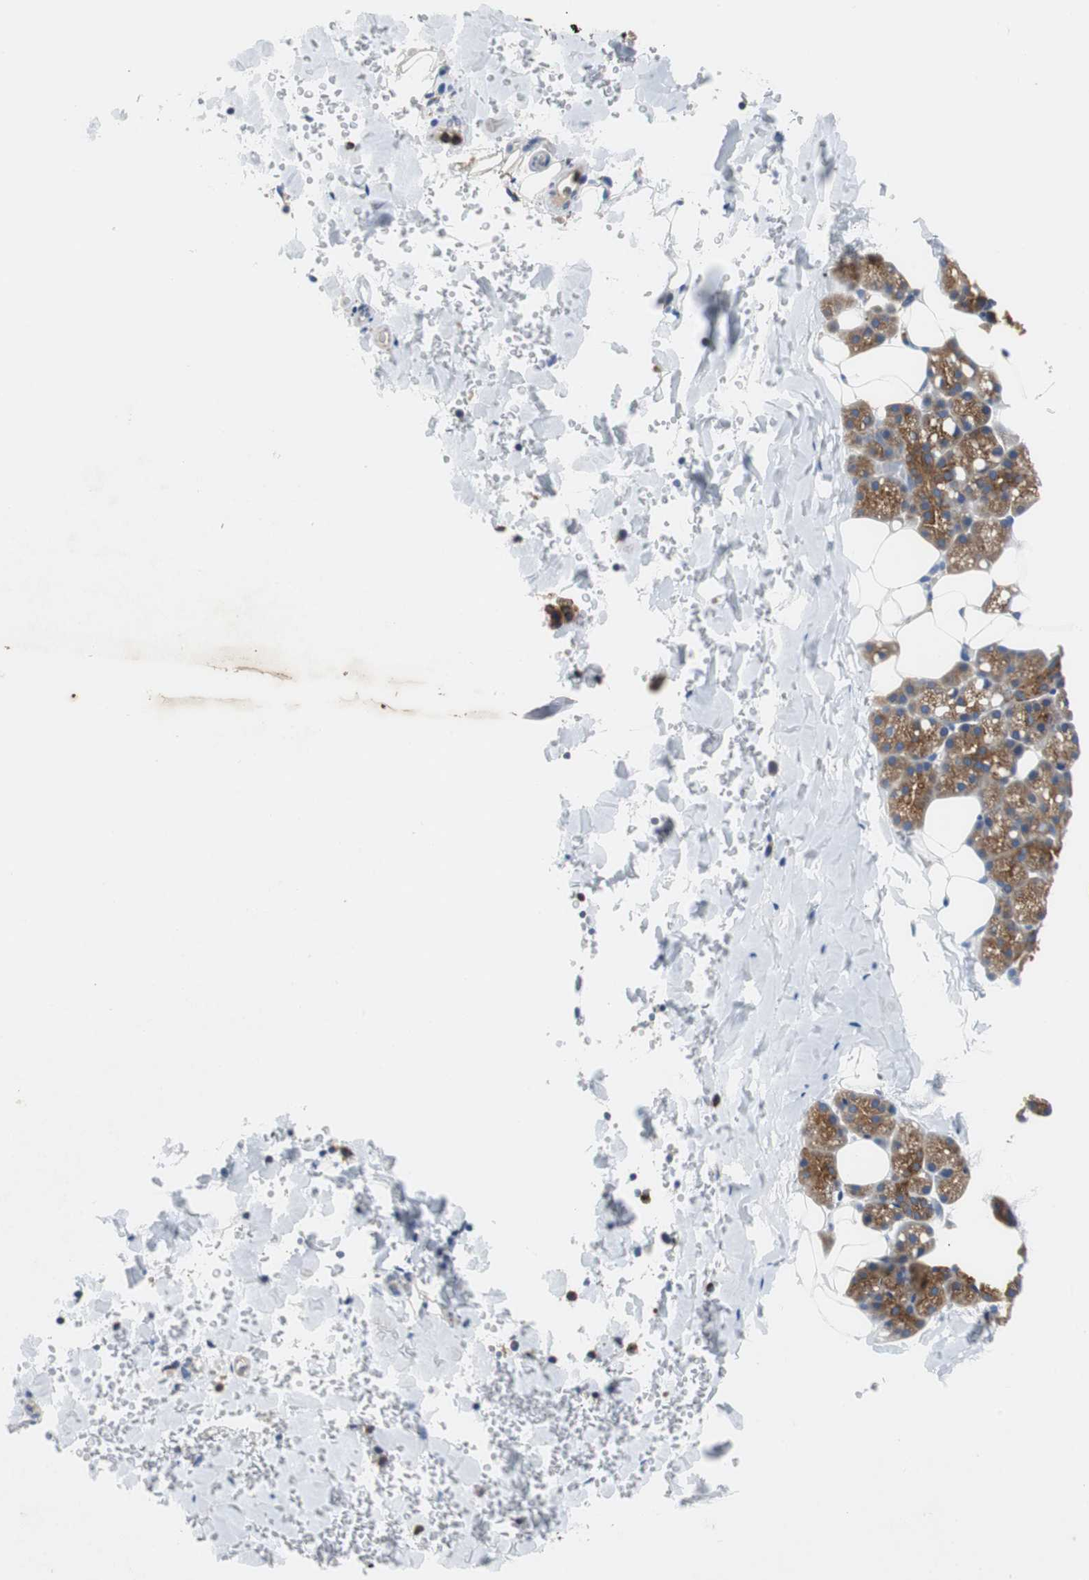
{"staining": {"intensity": "moderate", "quantity": ">75%", "location": "cytoplasmic/membranous"}, "tissue": "salivary gland", "cell_type": "Glandular cells", "image_type": "normal", "snomed": [{"axis": "morphology", "description": "Normal tissue, NOS"}, {"axis": "topography", "description": "Lymph node"}, {"axis": "topography", "description": "Salivary gland"}], "caption": "Immunohistochemistry (IHC) of normal human salivary gland demonstrates medium levels of moderate cytoplasmic/membranous staining in about >75% of glandular cells.", "gene": "VAMP8", "patient": {"sex": "male", "age": 8}}